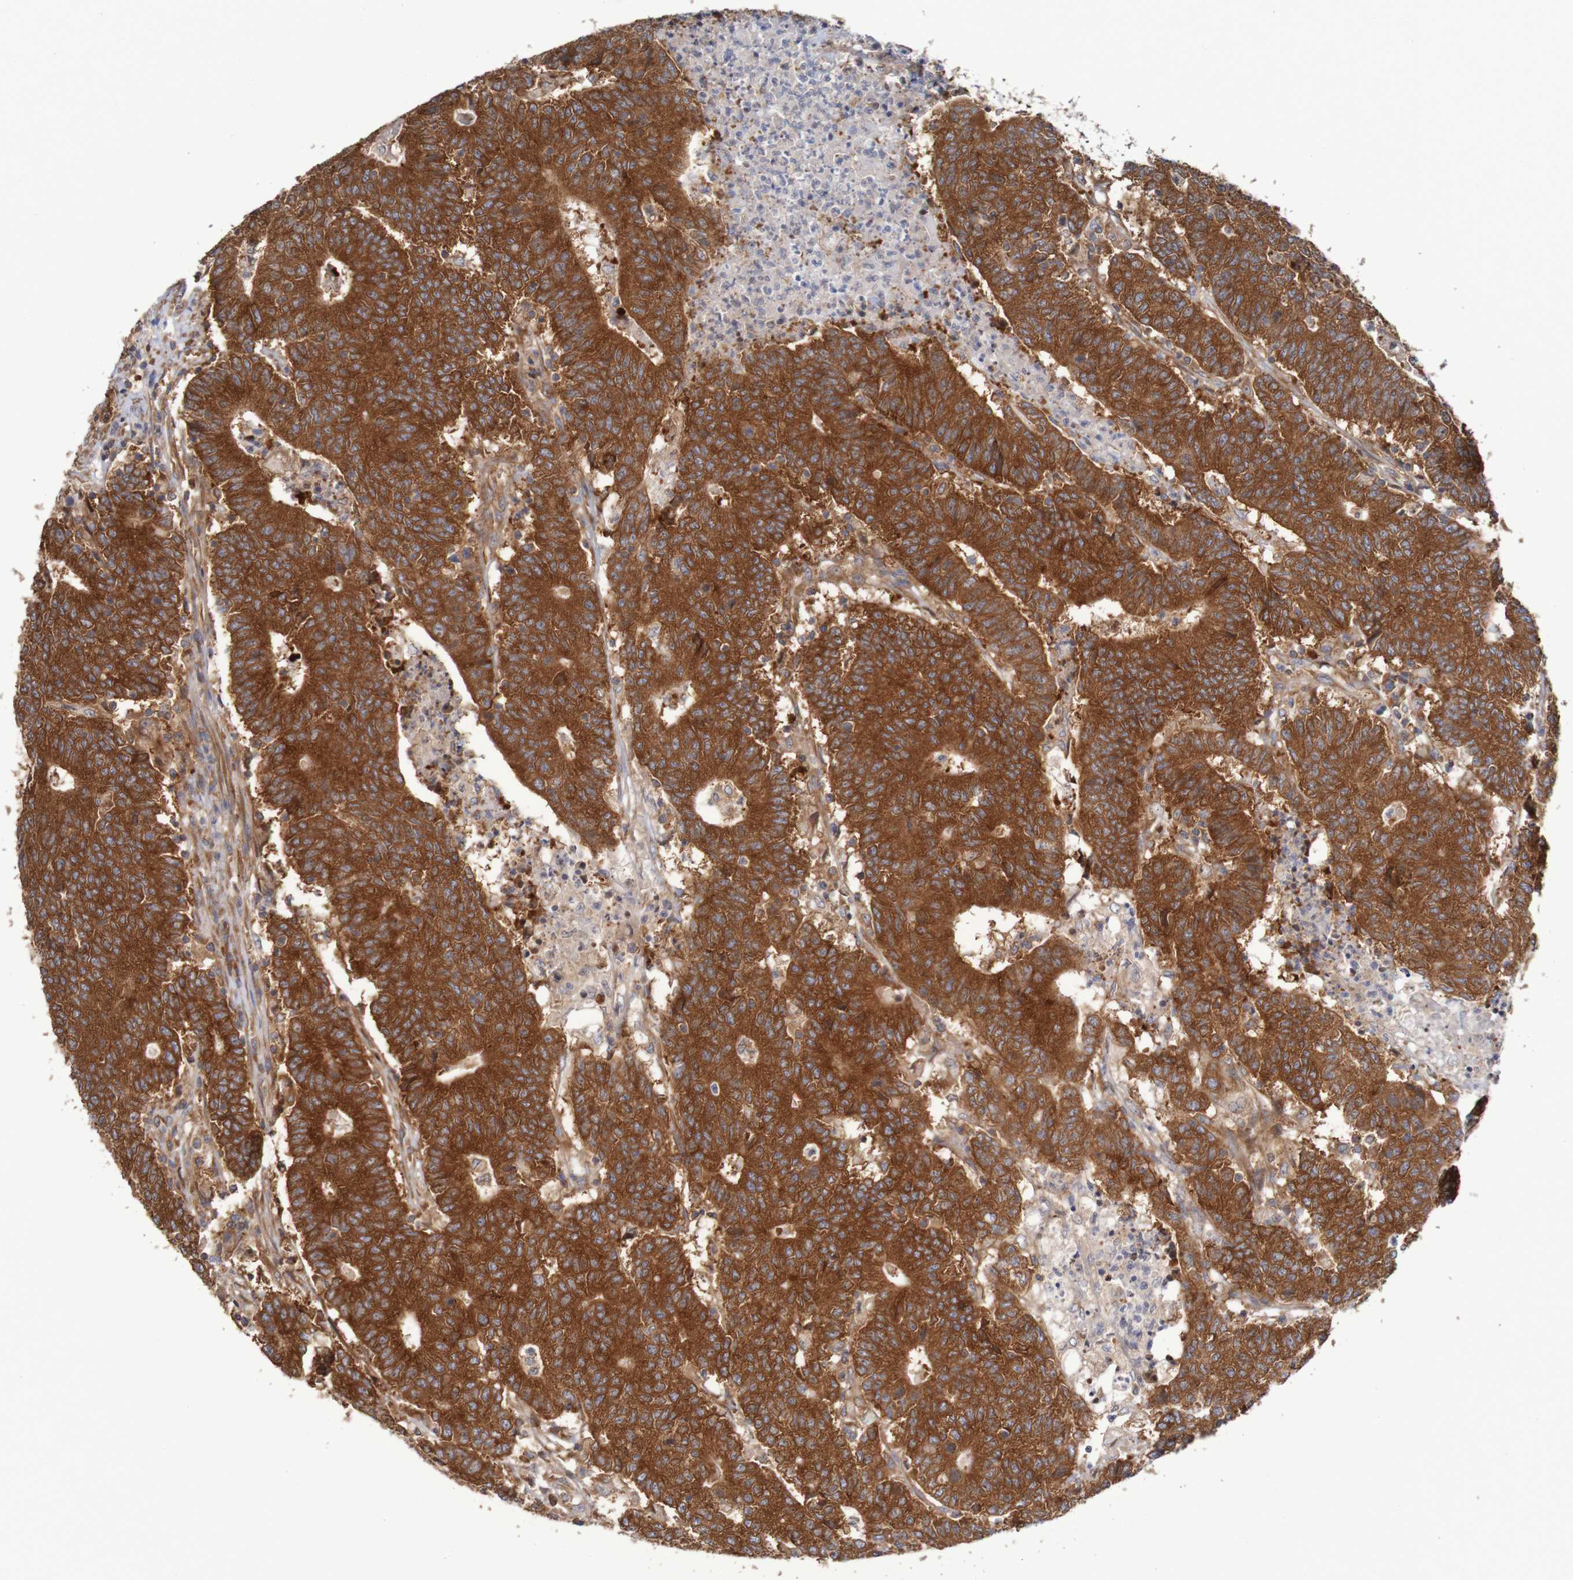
{"staining": {"intensity": "strong", "quantity": ">75%", "location": "cytoplasmic/membranous"}, "tissue": "colorectal cancer", "cell_type": "Tumor cells", "image_type": "cancer", "snomed": [{"axis": "morphology", "description": "Normal tissue, NOS"}, {"axis": "morphology", "description": "Adenocarcinoma, NOS"}, {"axis": "topography", "description": "Colon"}], "caption": "Colorectal cancer (adenocarcinoma) stained for a protein (brown) reveals strong cytoplasmic/membranous positive expression in about >75% of tumor cells.", "gene": "LRRC47", "patient": {"sex": "female", "age": 75}}